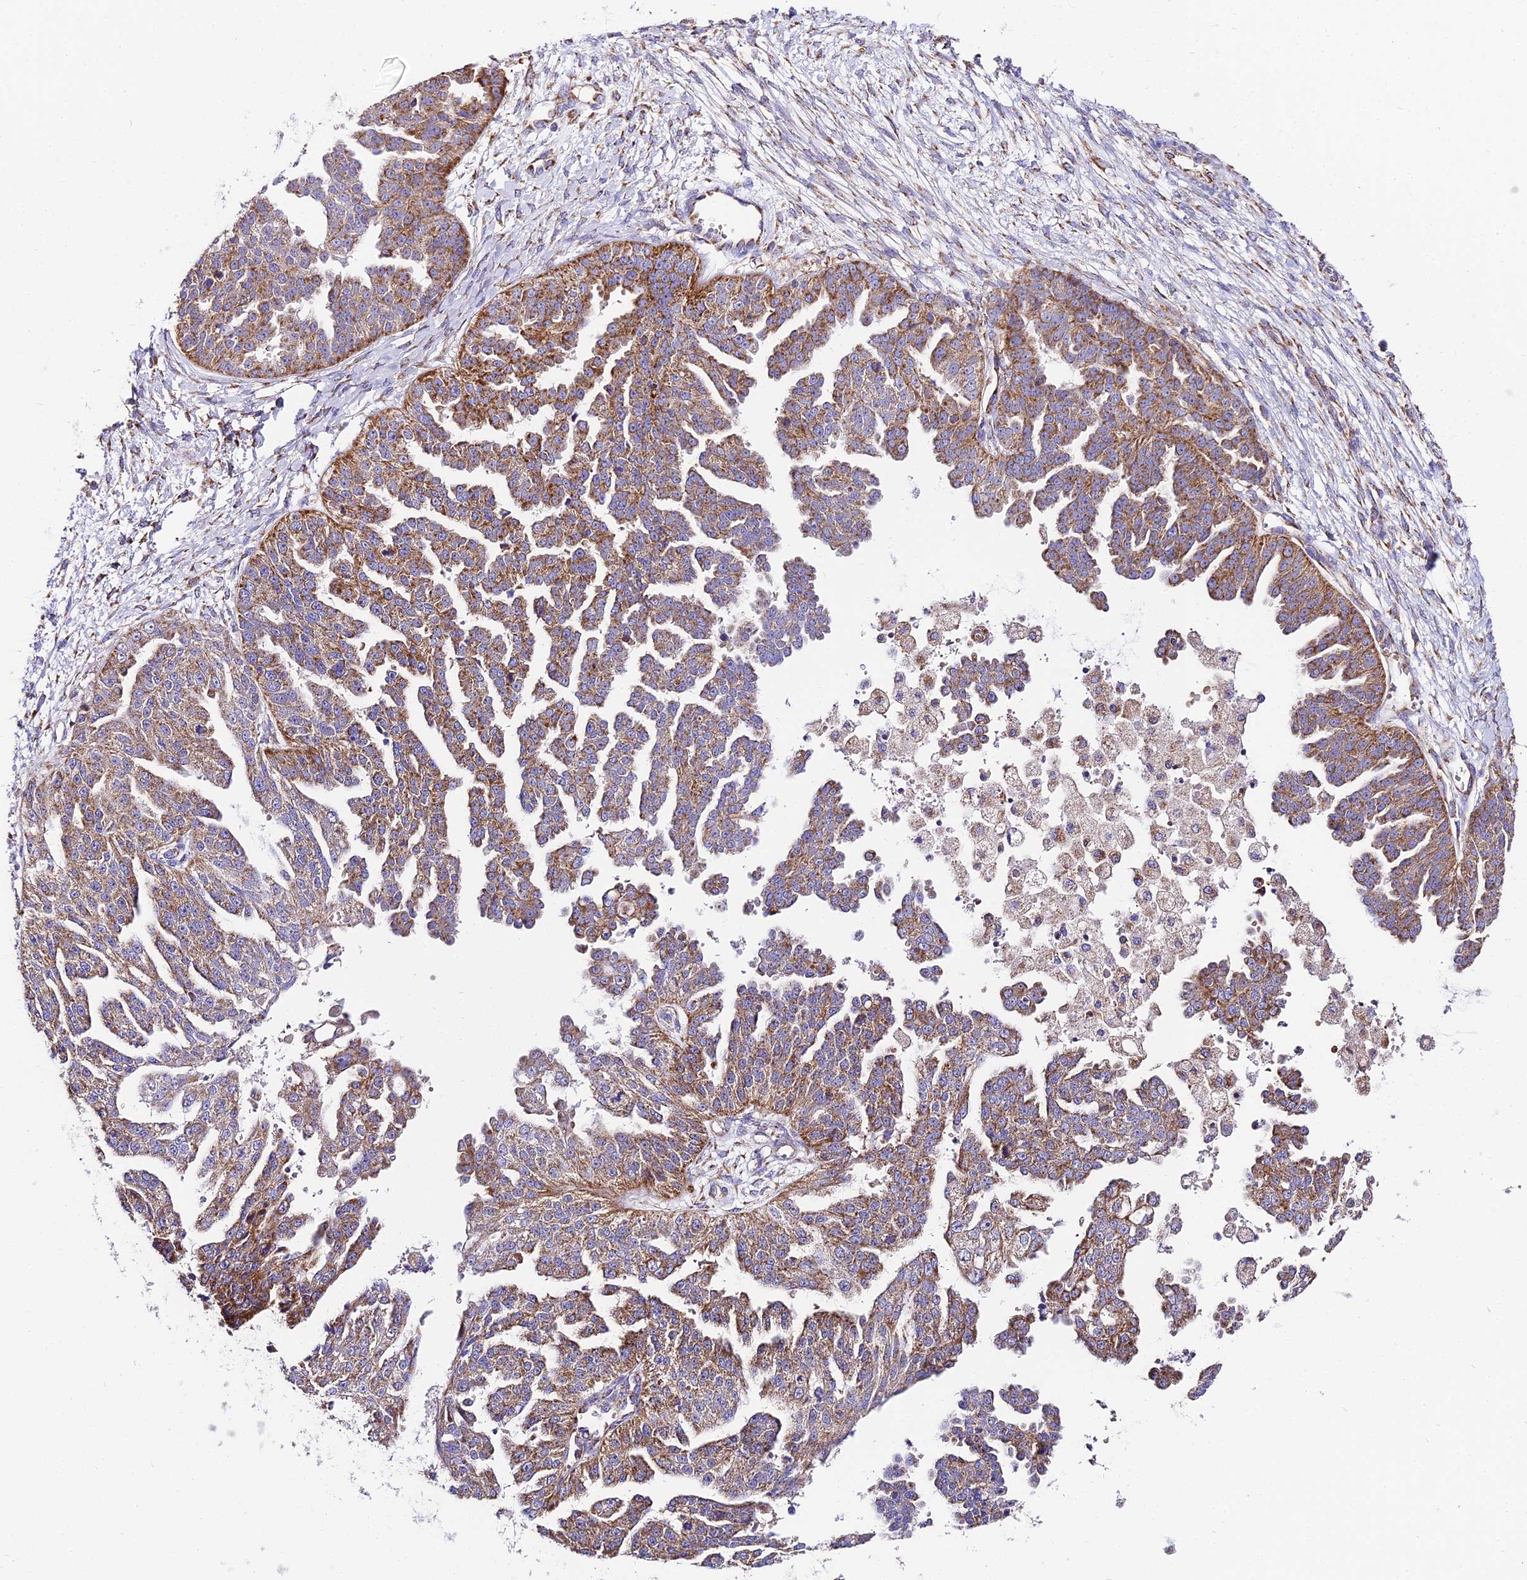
{"staining": {"intensity": "moderate", "quantity": ">75%", "location": "cytoplasmic/membranous"}, "tissue": "ovarian cancer", "cell_type": "Tumor cells", "image_type": "cancer", "snomed": [{"axis": "morphology", "description": "Cystadenocarcinoma, serous, NOS"}, {"axis": "topography", "description": "Ovary"}], "caption": "This is an image of IHC staining of ovarian cancer (serous cystadenocarcinoma), which shows moderate expression in the cytoplasmic/membranous of tumor cells.", "gene": "OCIAD1", "patient": {"sex": "female", "age": 58}}